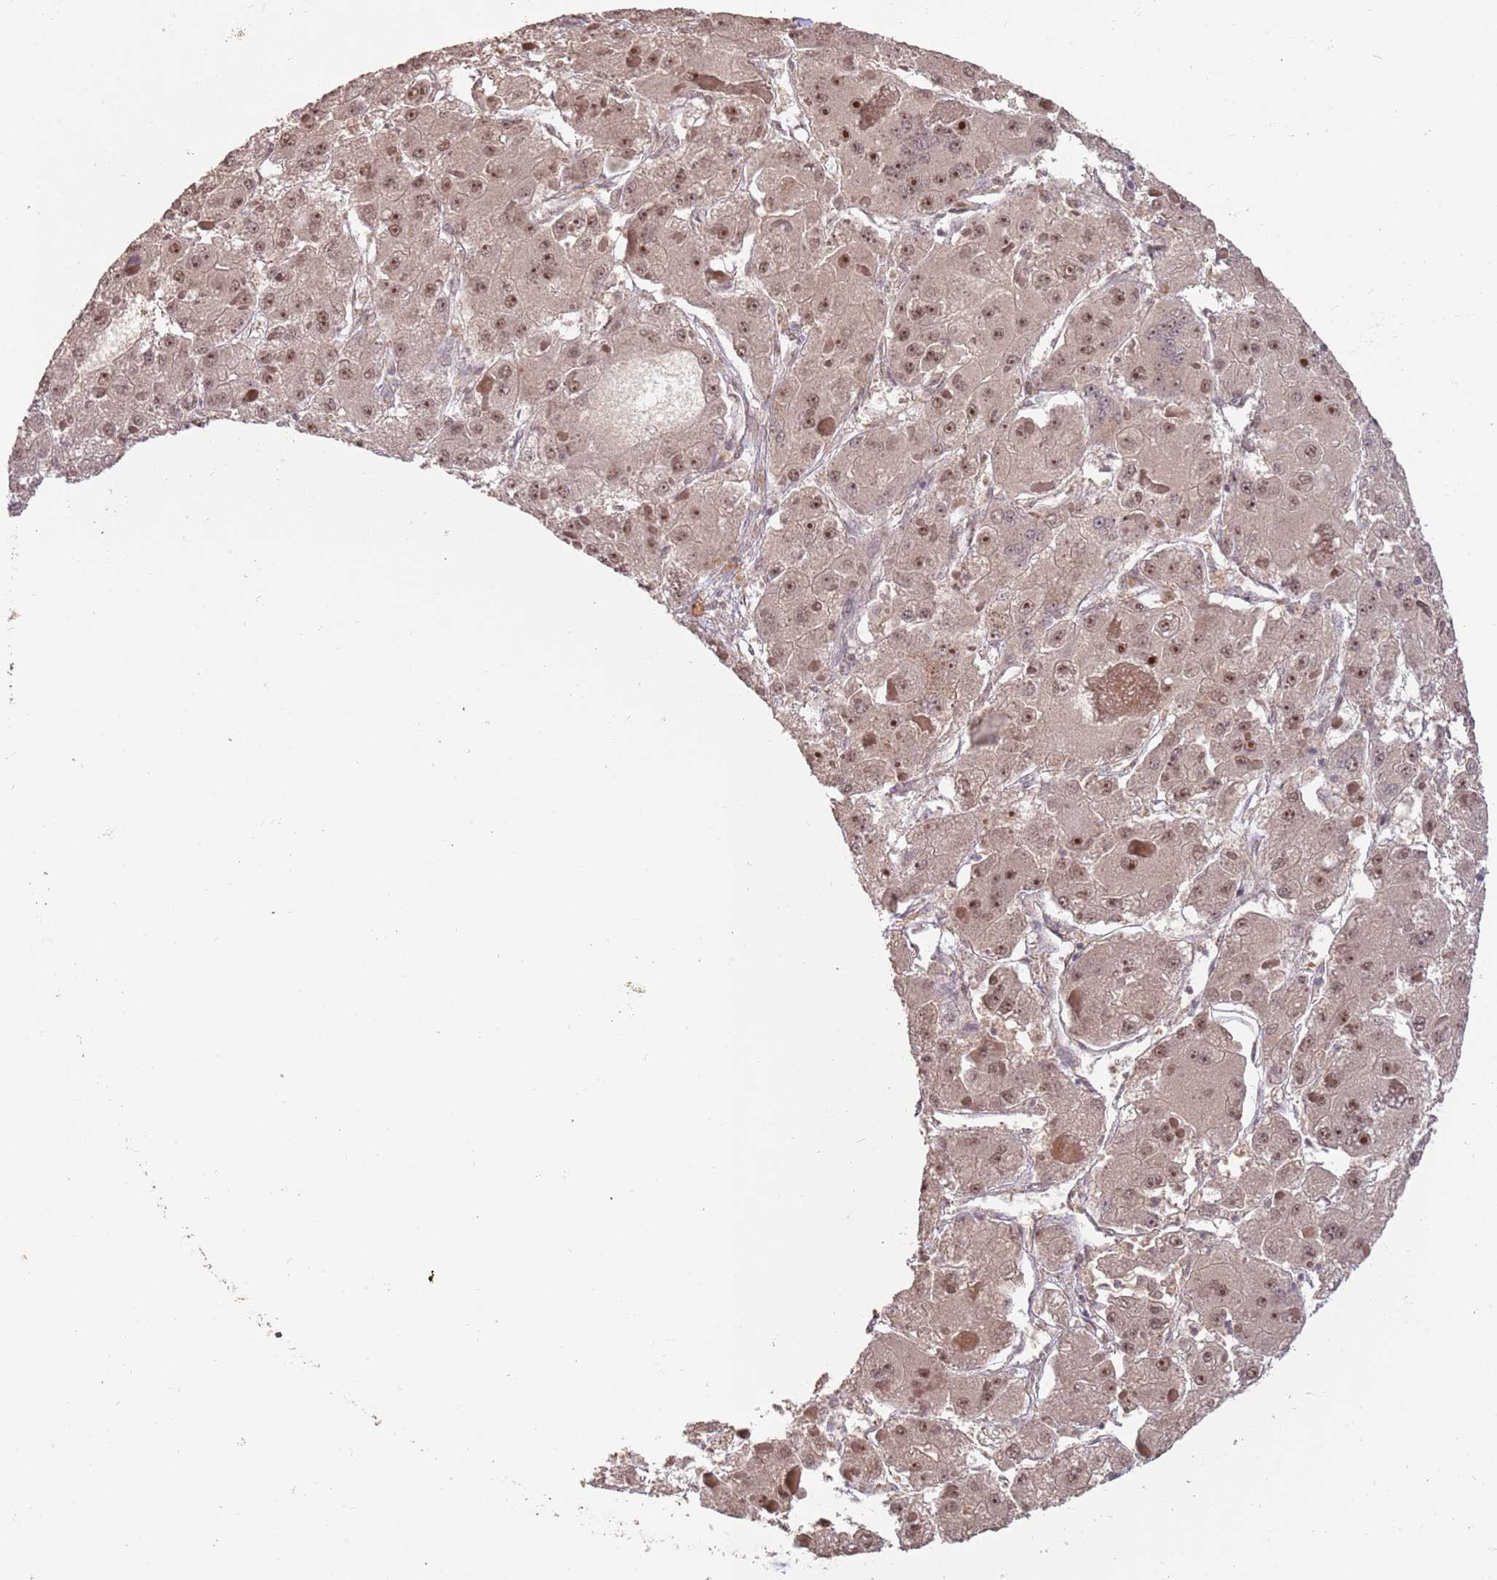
{"staining": {"intensity": "moderate", "quantity": ">75%", "location": "nuclear"}, "tissue": "liver cancer", "cell_type": "Tumor cells", "image_type": "cancer", "snomed": [{"axis": "morphology", "description": "Carcinoma, Hepatocellular, NOS"}, {"axis": "topography", "description": "Liver"}], "caption": "Liver hepatocellular carcinoma stained for a protein exhibits moderate nuclear positivity in tumor cells.", "gene": "RFXANK", "patient": {"sex": "female", "age": 73}}